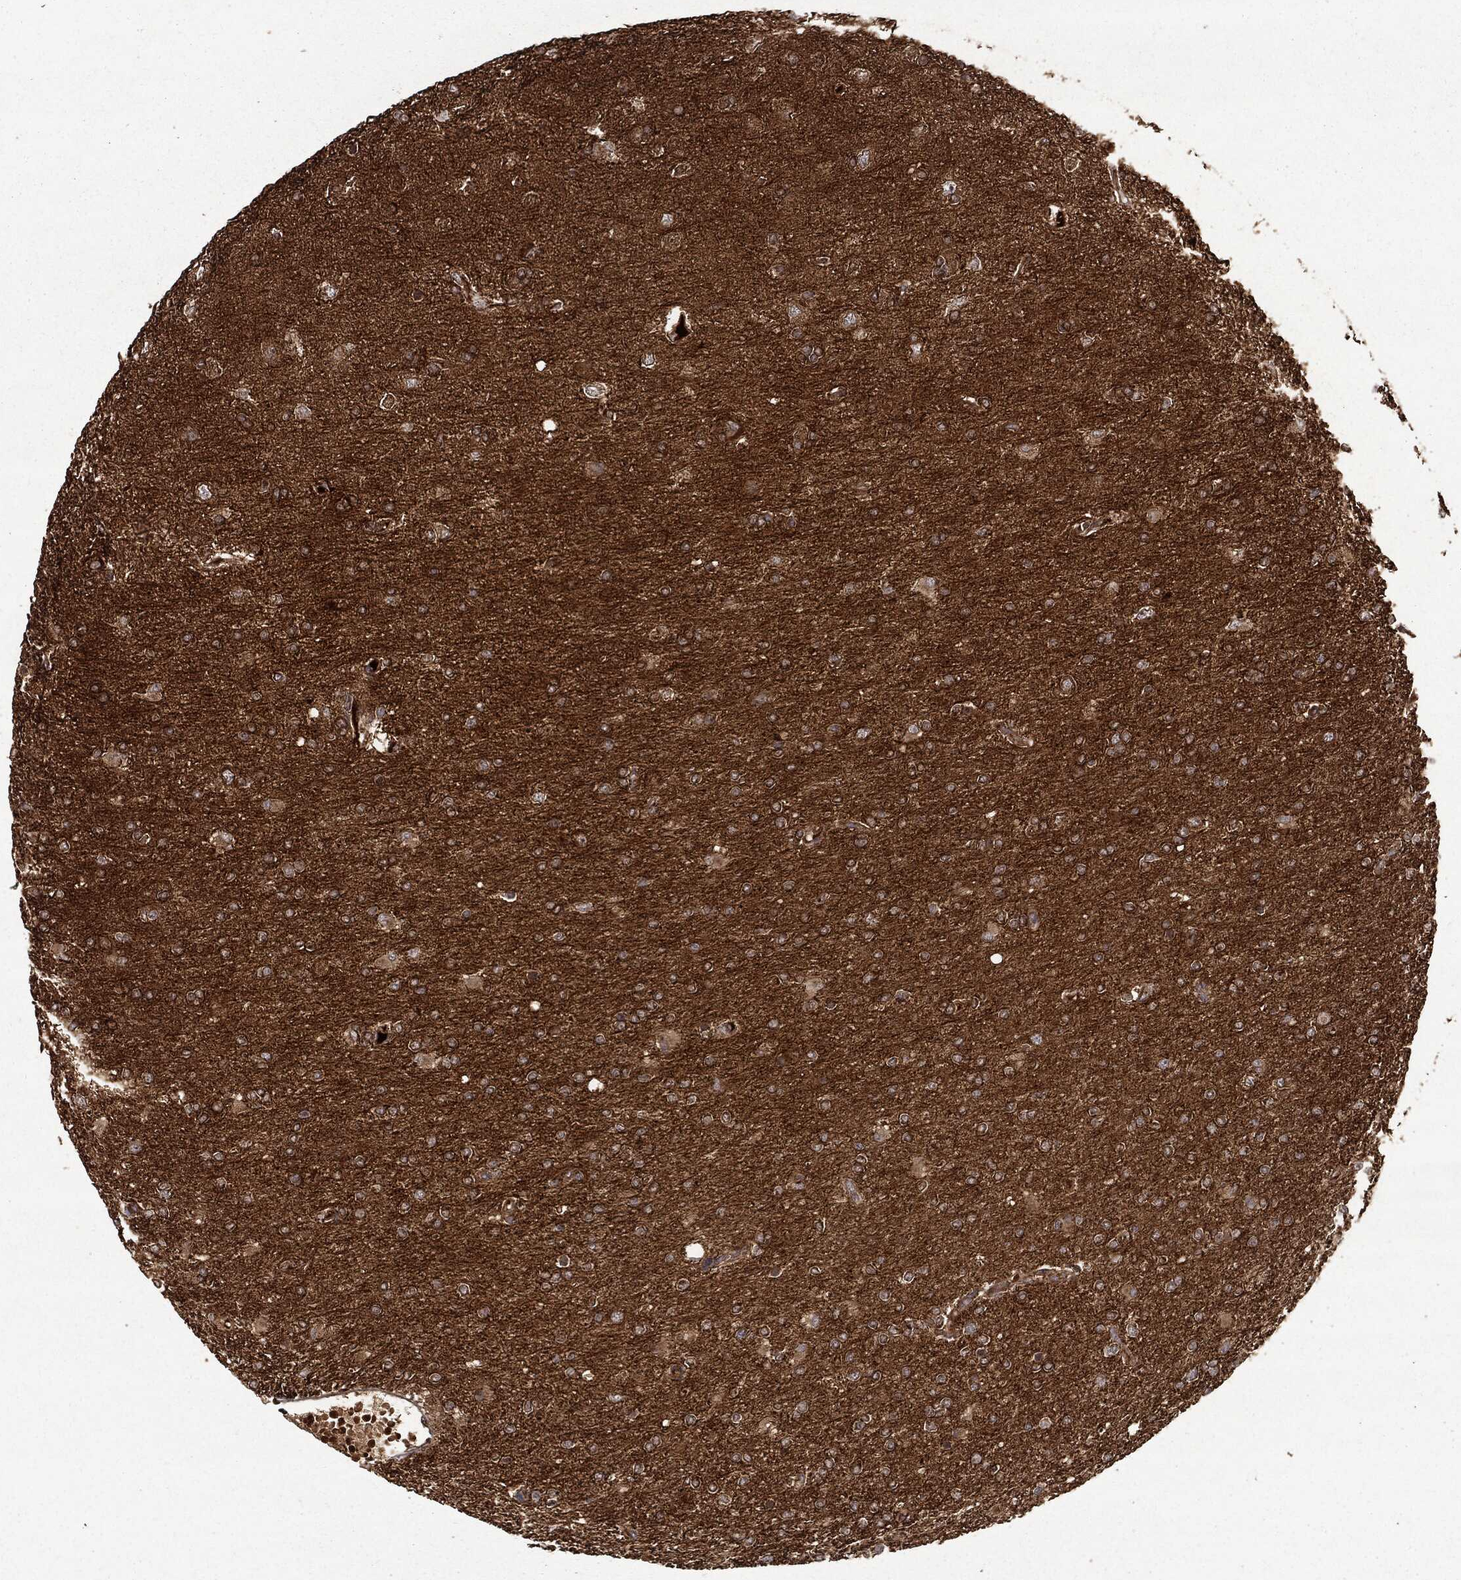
{"staining": {"intensity": "moderate", "quantity": ">75%", "location": "cytoplasmic/membranous"}, "tissue": "glioma", "cell_type": "Tumor cells", "image_type": "cancer", "snomed": [{"axis": "morphology", "description": "Glioma, malignant, High grade"}, {"axis": "topography", "description": "Cerebral cortex"}], "caption": "Glioma stained with a protein marker reveals moderate staining in tumor cells.", "gene": "HTT", "patient": {"sex": "male", "age": 70}}